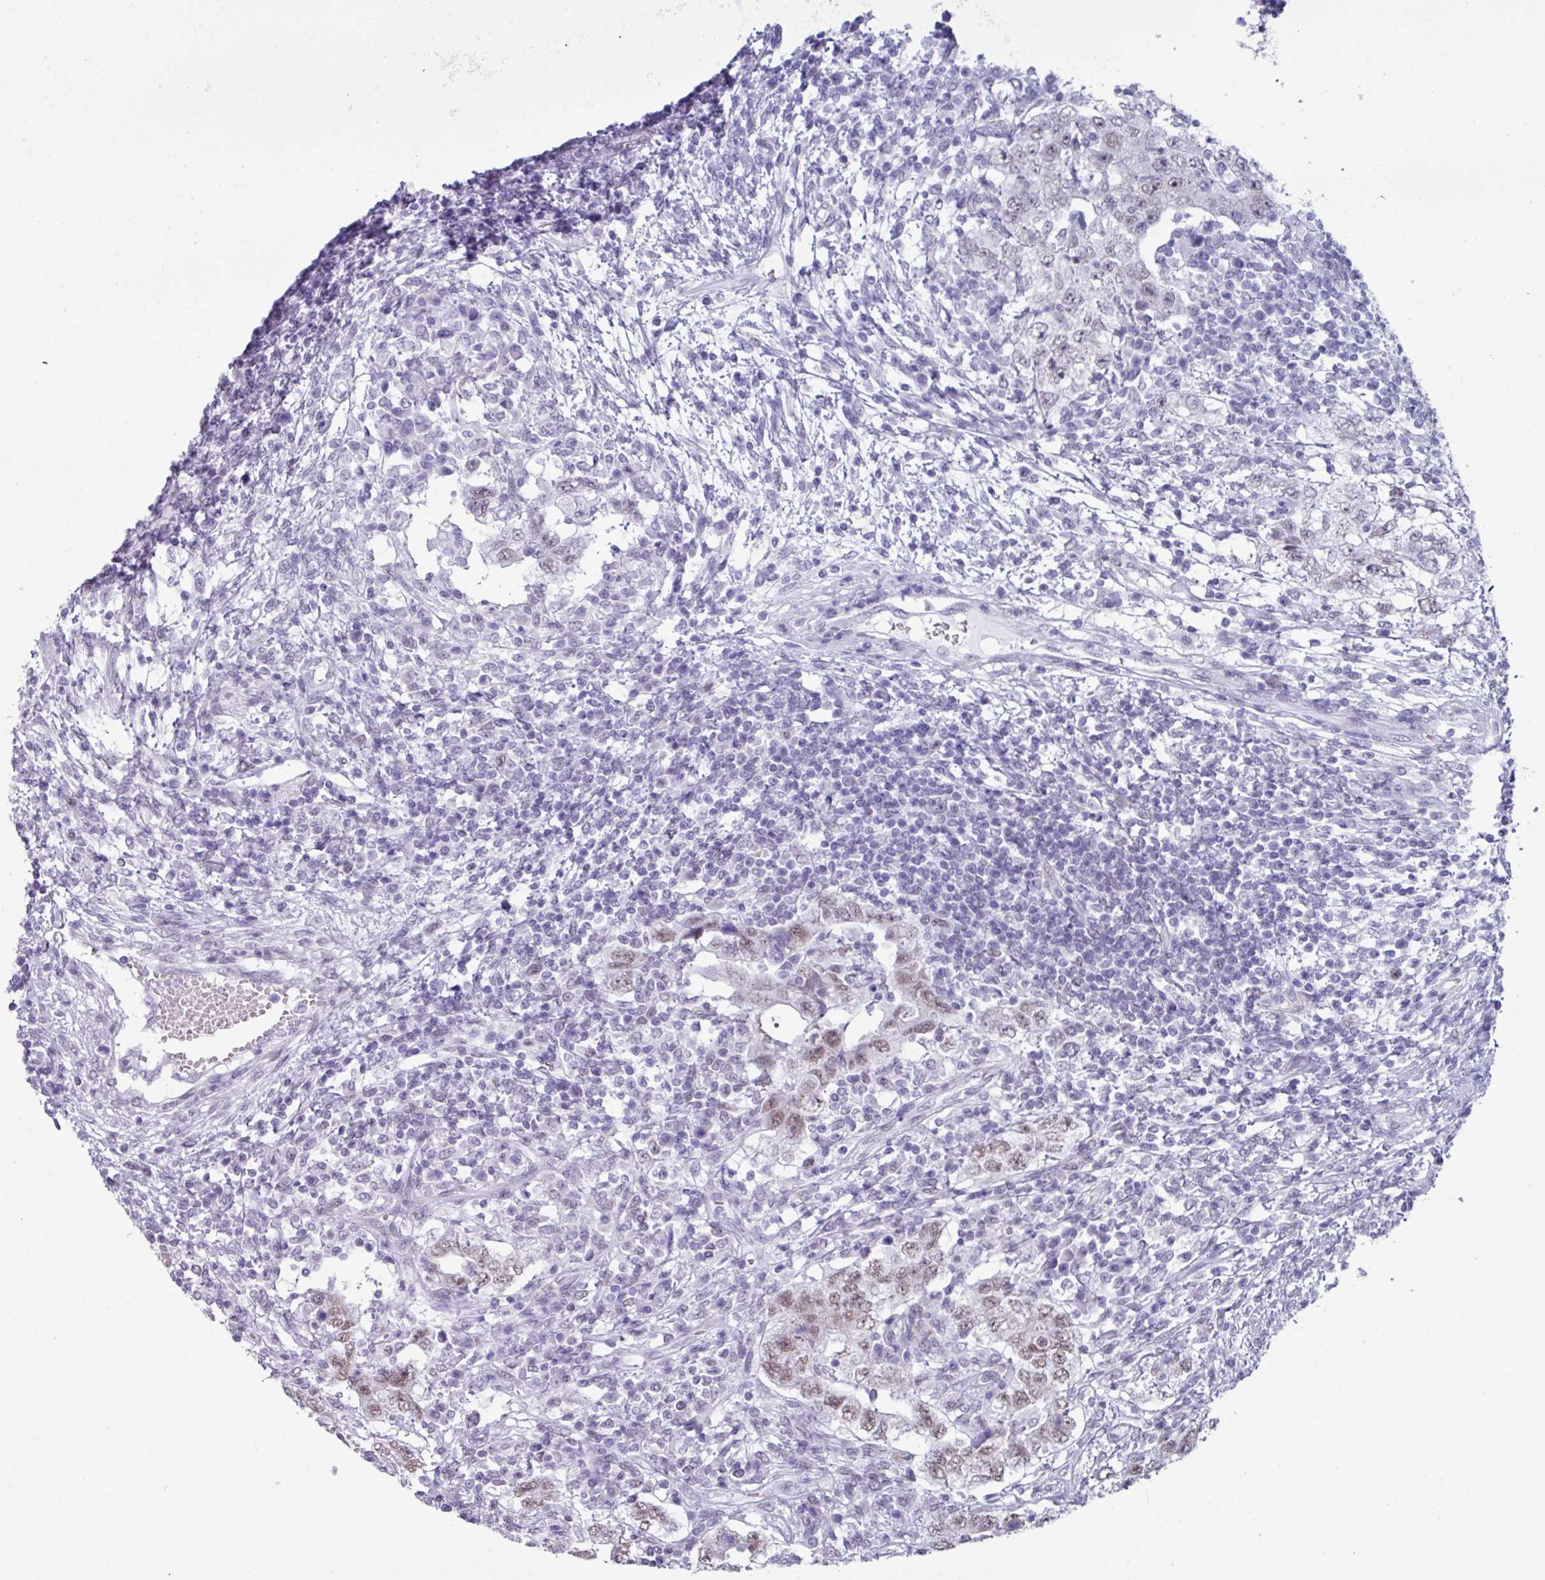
{"staining": {"intensity": "weak", "quantity": "25%-75%", "location": "nuclear"}, "tissue": "testis cancer", "cell_type": "Tumor cells", "image_type": "cancer", "snomed": [{"axis": "morphology", "description": "Carcinoma, Embryonal, NOS"}, {"axis": "topography", "description": "Testis"}], "caption": "Testis cancer (embryonal carcinoma) stained with IHC displays weak nuclear expression in about 25%-75% of tumor cells. The staining was performed using DAB (3,3'-diaminobenzidine) to visualize the protein expression in brown, while the nuclei were stained in blue with hematoxylin (Magnification: 20x).", "gene": "PUF60", "patient": {"sex": "male", "age": 26}}